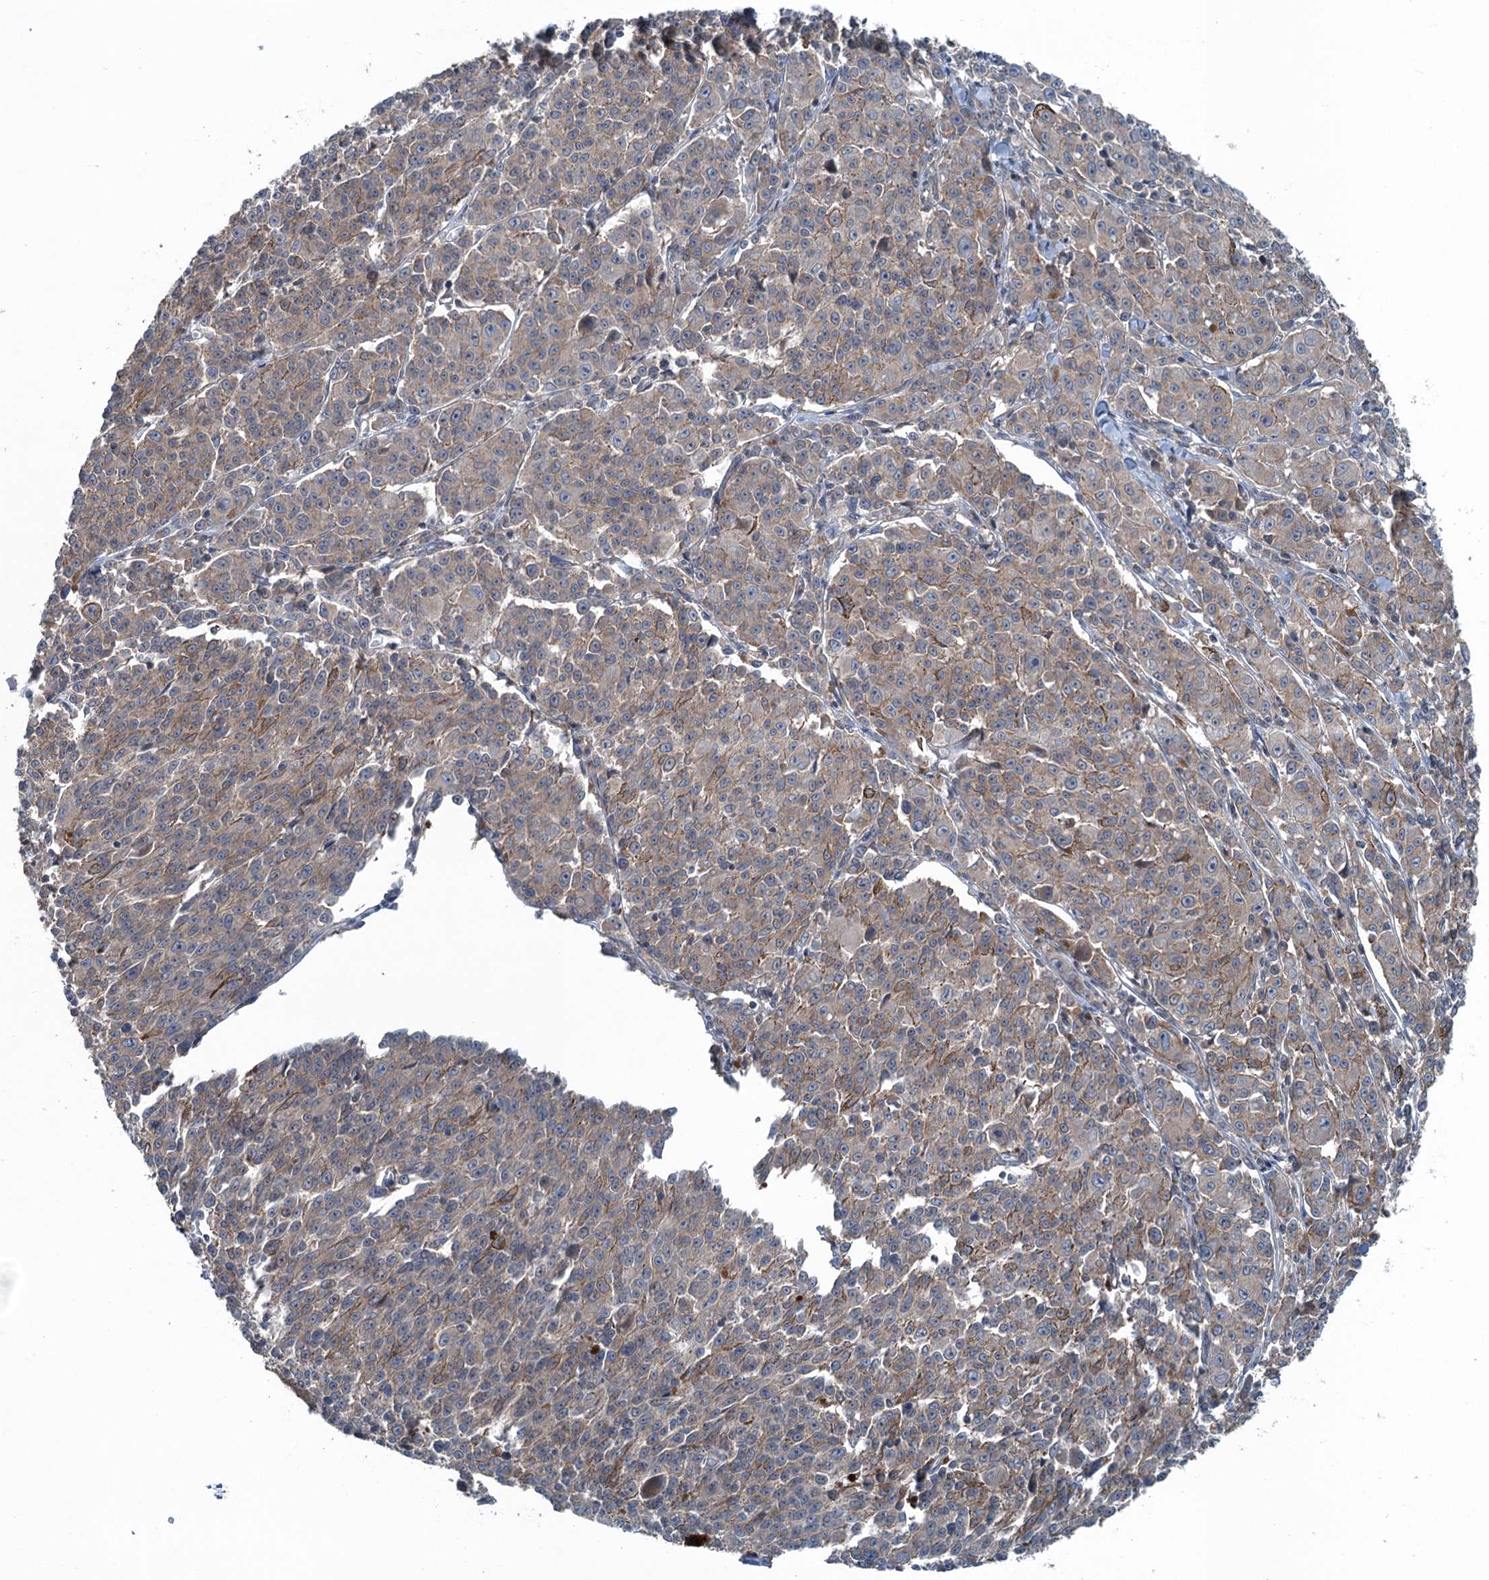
{"staining": {"intensity": "moderate", "quantity": "25%-75%", "location": "cytoplasmic/membranous"}, "tissue": "melanoma", "cell_type": "Tumor cells", "image_type": "cancer", "snomed": [{"axis": "morphology", "description": "Malignant melanoma, NOS"}, {"axis": "topography", "description": "Skin"}], "caption": "Protein positivity by immunohistochemistry demonstrates moderate cytoplasmic/membranous positivity in about 25%-75% of tumor cells in malignant melanoma. (DAB (3,3'-diaminobenzidine) IHC, brown staining for protein, blue staining for nuclei).", "gene": "TRAPPC8", "patient": {"sex": "female", "age": 52}}